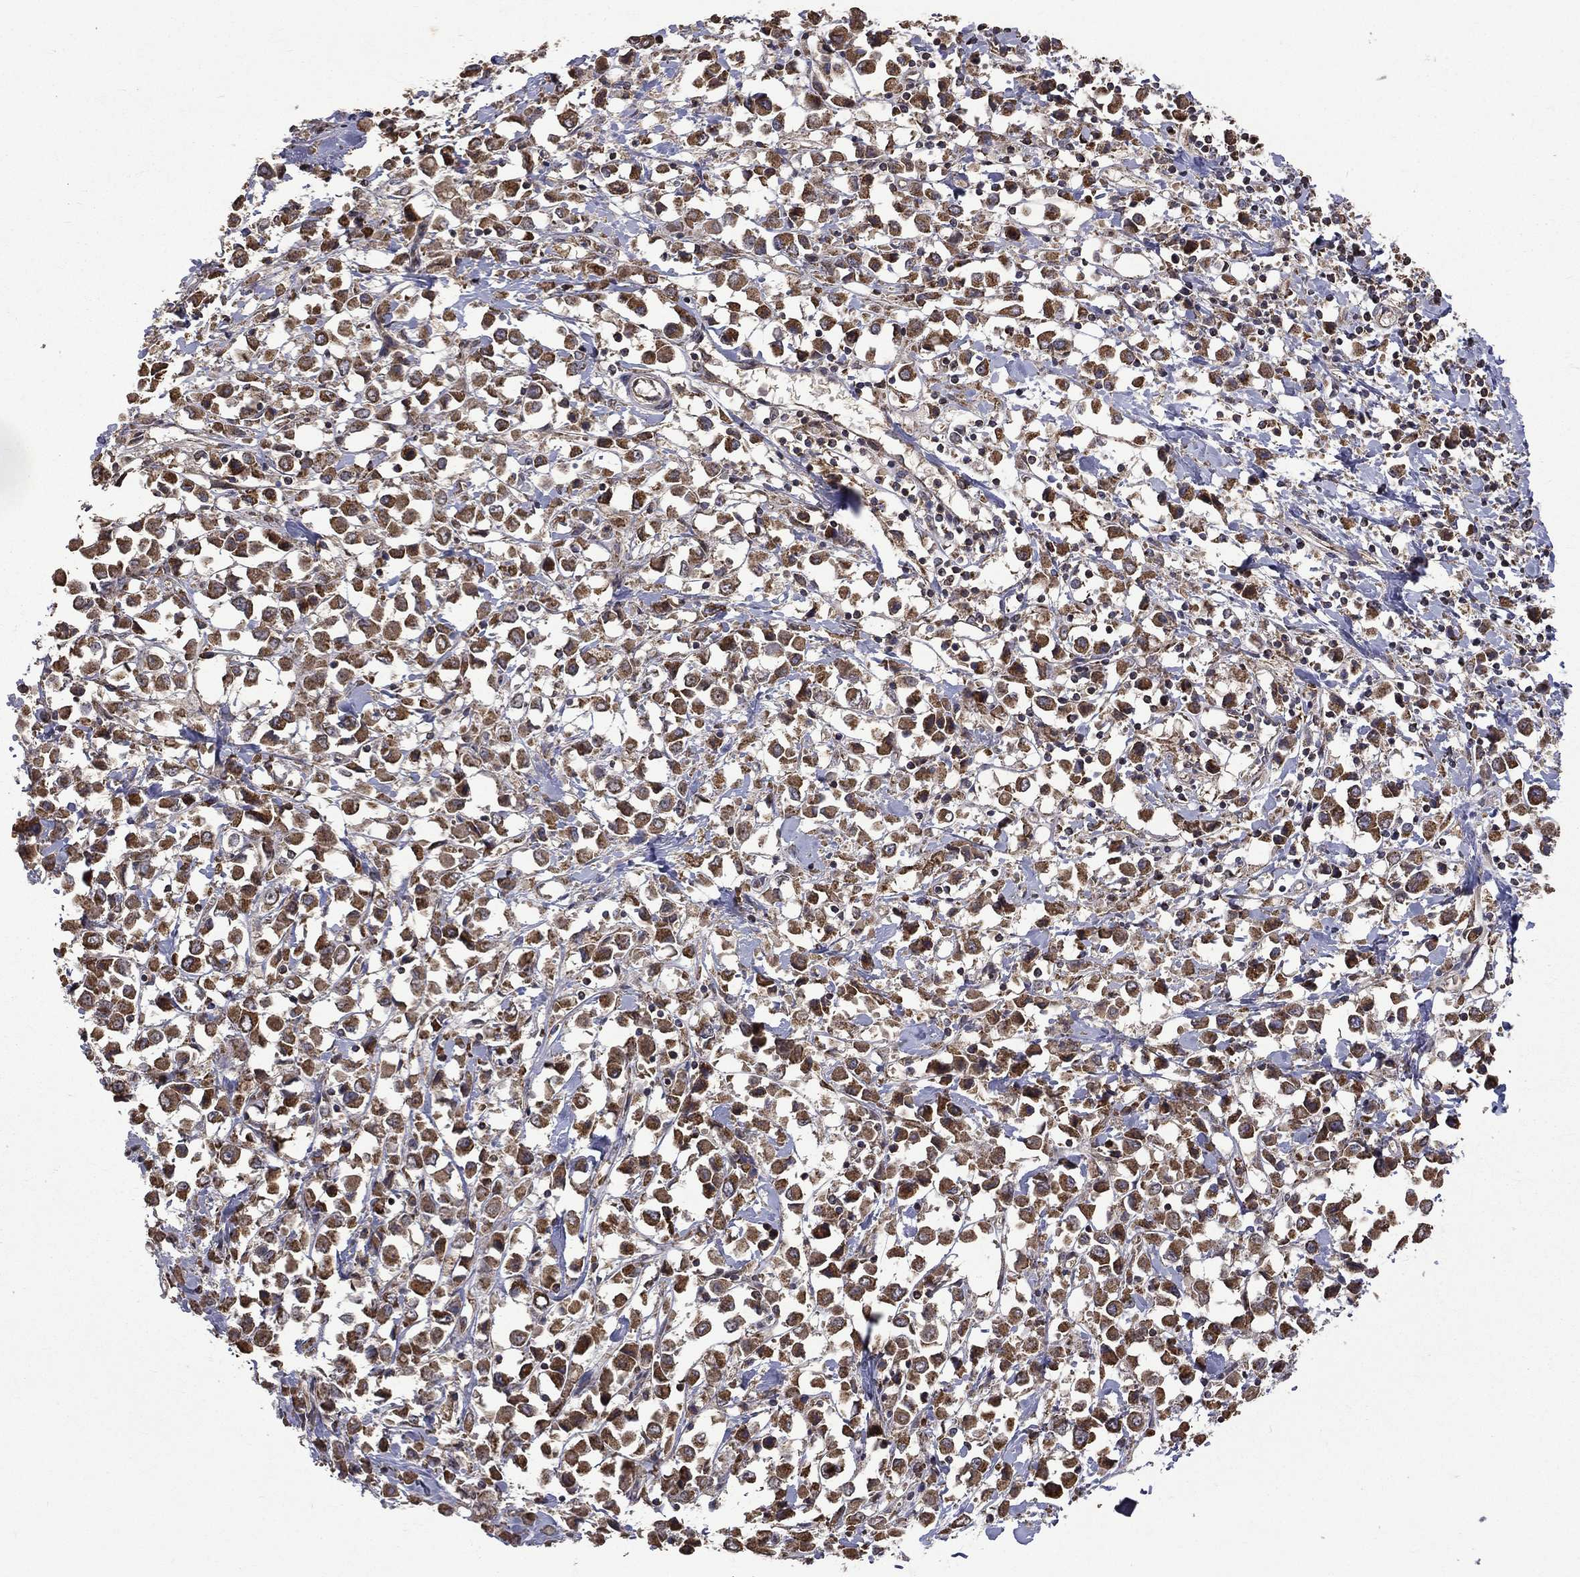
{"staining": {"intensity": "moderate", "quantity": ">75%", "location": "cytoplasmic/membranous"}, "tissue": "breast cancer", "cell_type": "Tumor cells", "image_type": "cancer", "snomed": [{"axis": "morphology", "description": "Duct carcinoma"}, {"axis": "topography", "description": "Breast"}], "caption": "Immunohistochemistry (IHC) micrograph of human breast intraductal carcinoma stained for a protein (brown), which reveals medium levels of moderate cytoplasmic/membranous staining in approximately >75% of tumor cells.", "gene": "RPGR", "patient": {"sex": "female", "age": 61}}